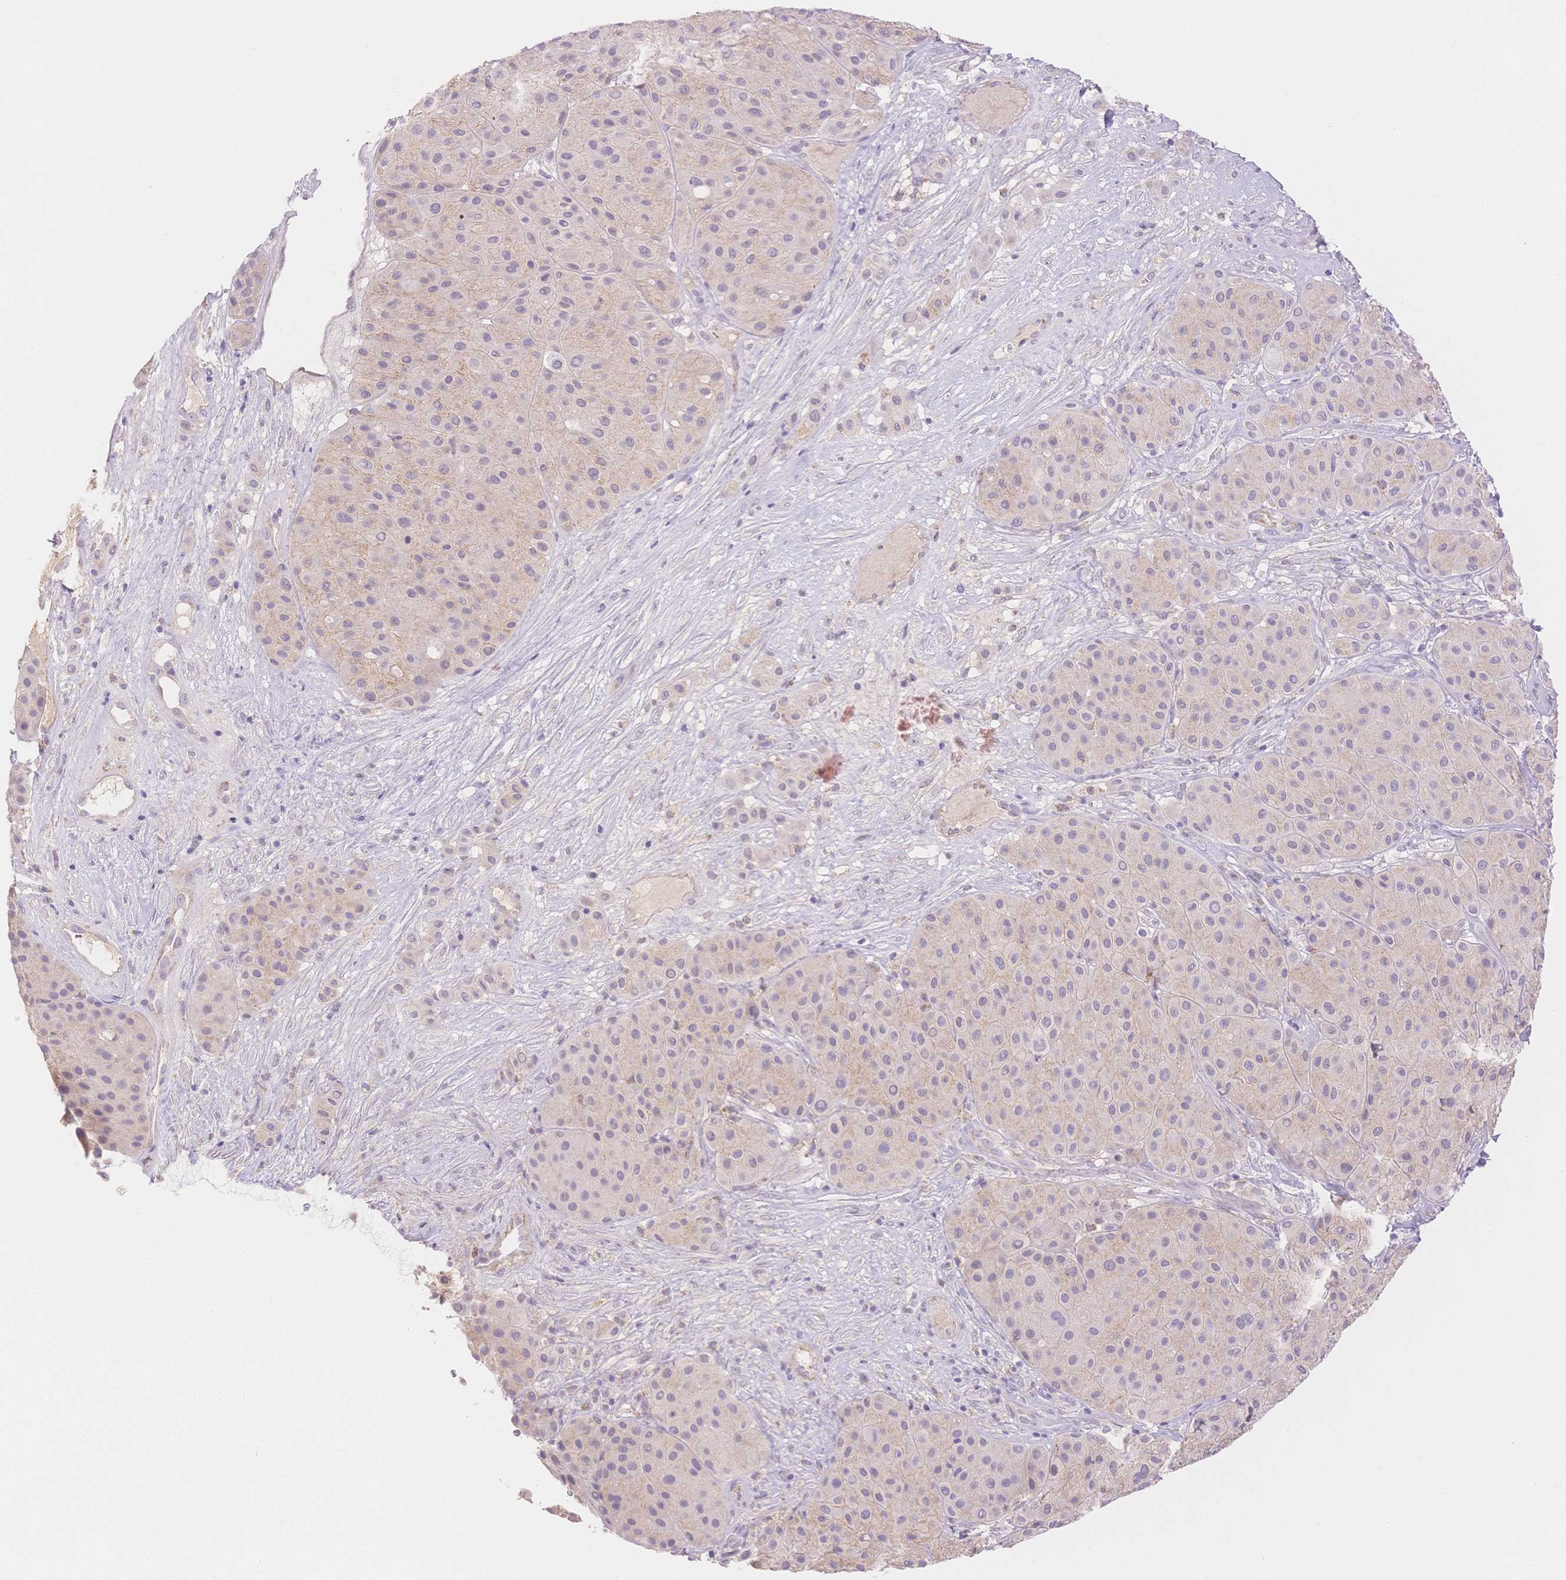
{"staining": {"intensity": "negative", "quantity": "none", "location": "none"}, "tissue": "melanoma", "cell_type": "Tumor cells", "image_type": "cancer", "snomed": [{"axis": "morphology", "description": "Malignant melanoma, Metastatic site"}, {"axis": "topography", "description": "Smooth muscle"}], "caption": "This is a image of immunohistochemistry (IHC) staining of malignant melanoma (metastatic site), which shows no expression in tumor cells.", "gene": "WDR54", "patient": {"sex": "male", "age": 41}}